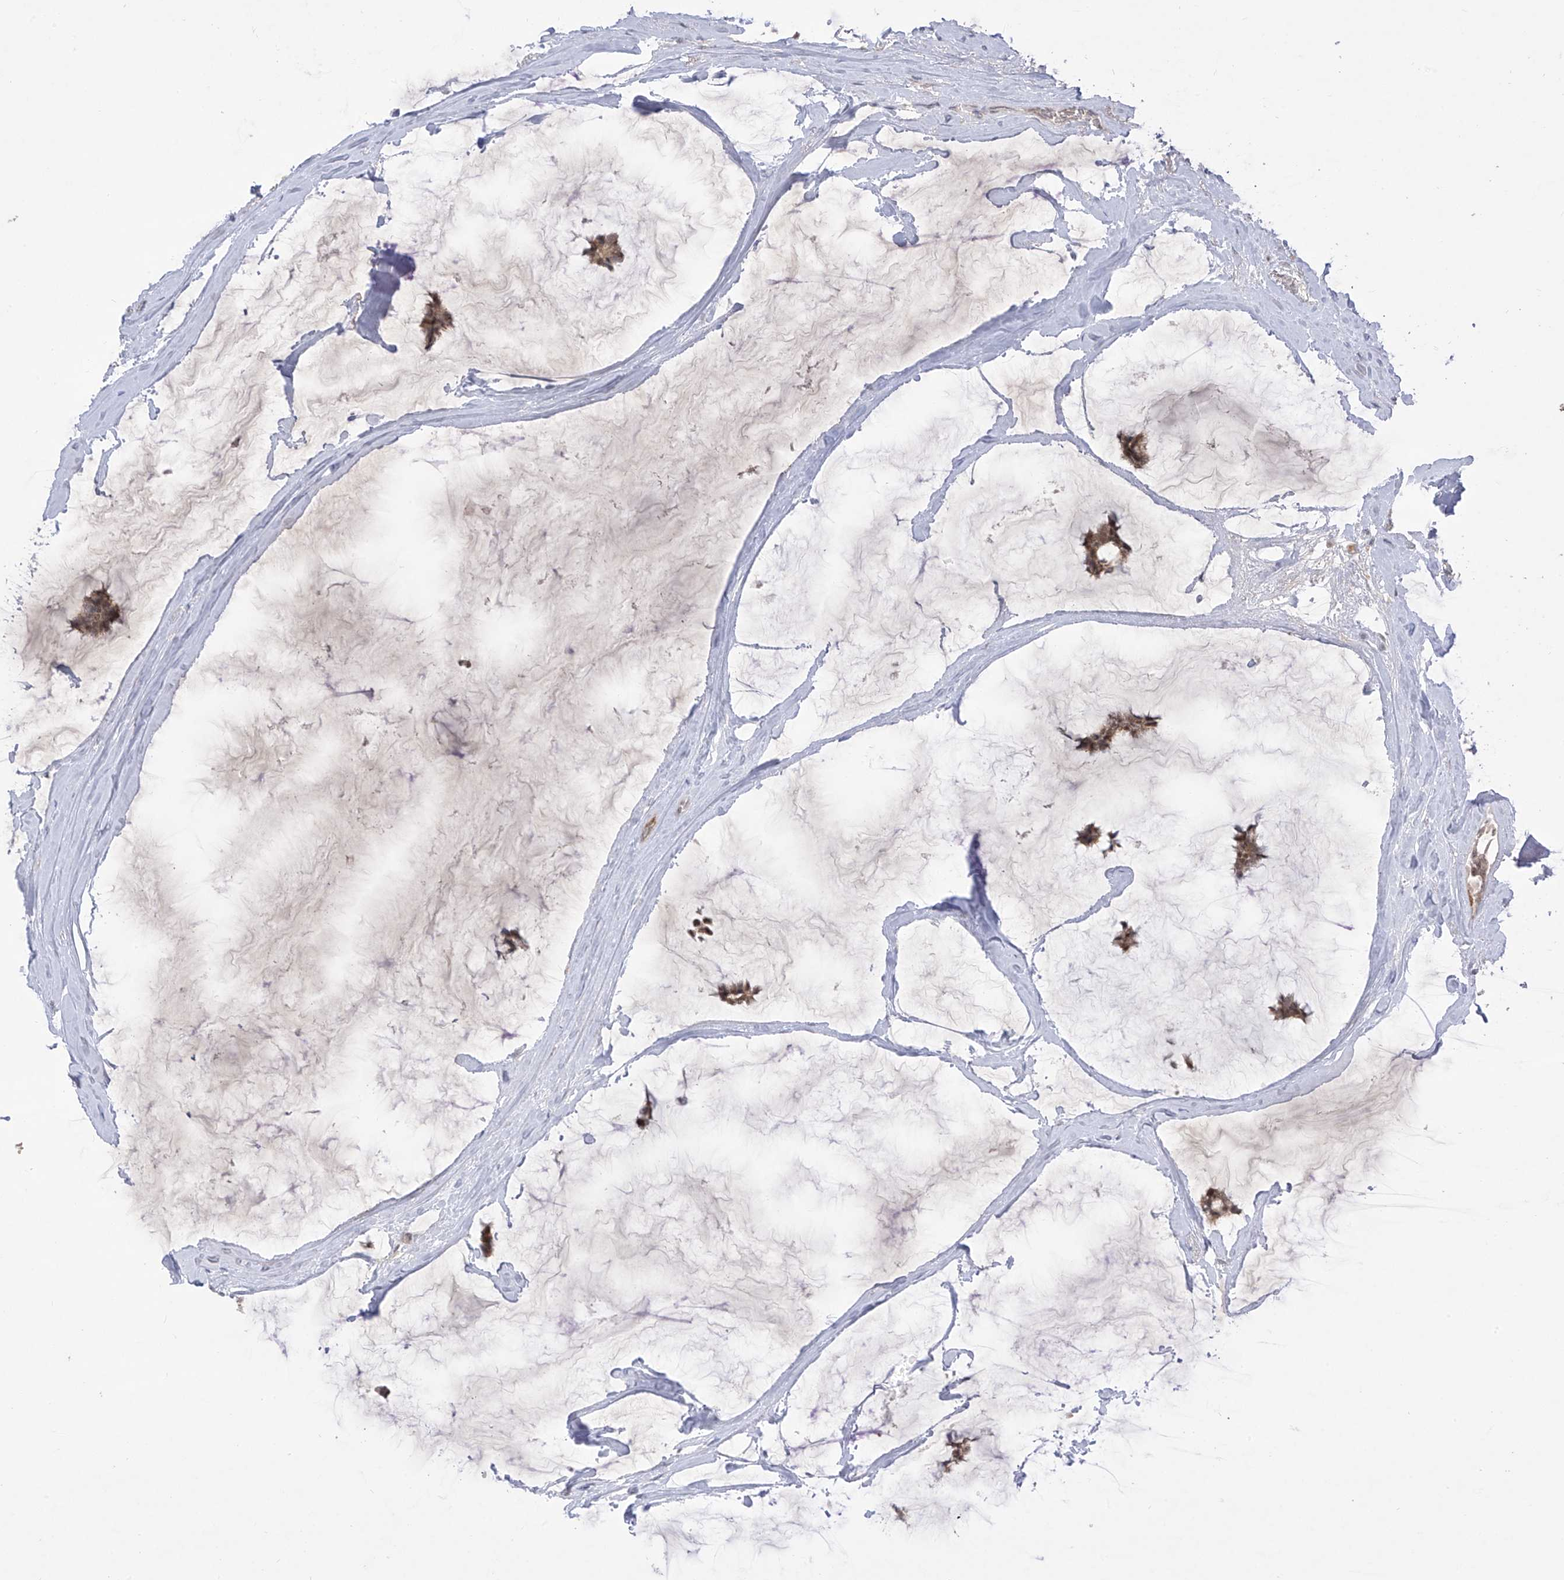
{"staining": {"intensity": "weak", "quantity": ">75%", "location": "cytoplasmic/membranous,nuclear"}, "tissue": "breast cancer", "cell_type": "Tumor cells", "image_type": "cancer", "snomed": [{"axis": "morphology", "description": "Duct carcinoma"}, {"axis": "topography", "description": "Breast"}], "caption": "Breast cancer (intraductal carcinoma) tissue reveals weak cytoplasmic/membranous and nuclear positivity in about >75% of tumor cells, visualized by immunohistochemistry. (DAB (3,3'-diaminobenzidine) IHC with brightfield microscopy, high magnification).", "gene": "OGT", "patient": {"sex": "female", "age": 93}}